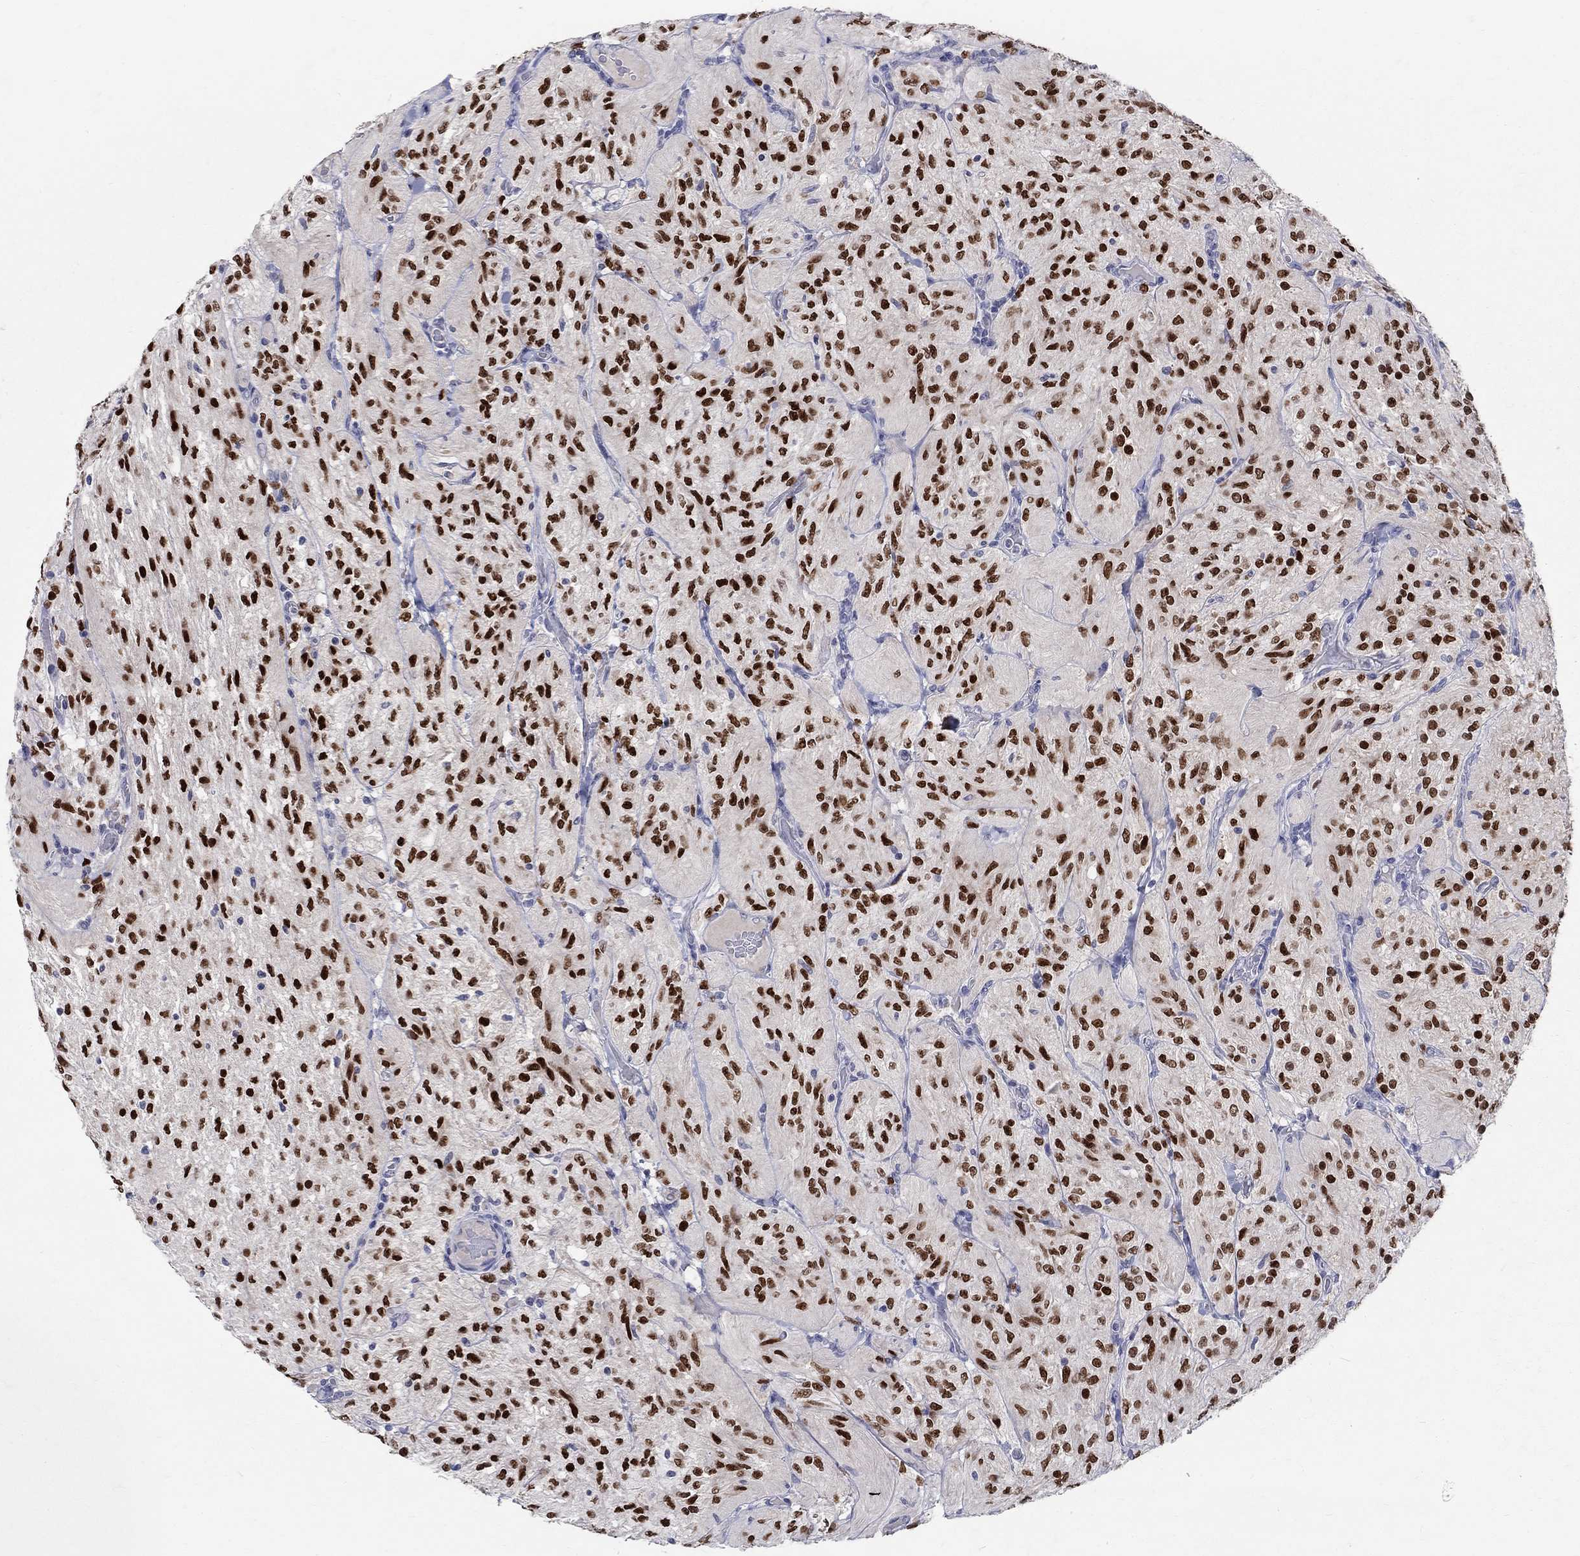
{"staining": {"intensity": "strong", "quantity": ">75%", "location": "nuclear"}, "tissue": "glioma", "cell_type": "Tumor cells", "image_type": "cancer", "snomed": [{"axis": "morphology", "description": "Glioma, malignant, Low grade"}, {"axis": "topography", "description": "Brain"}], "caption": "Human low-grade glioma (malignant) stained for a protein (brown) reveals strong nuclear positive positivity in about >75% of tumor cells.", "gene": "SOX2", "patient": {"sex": "male", "age": 3}}